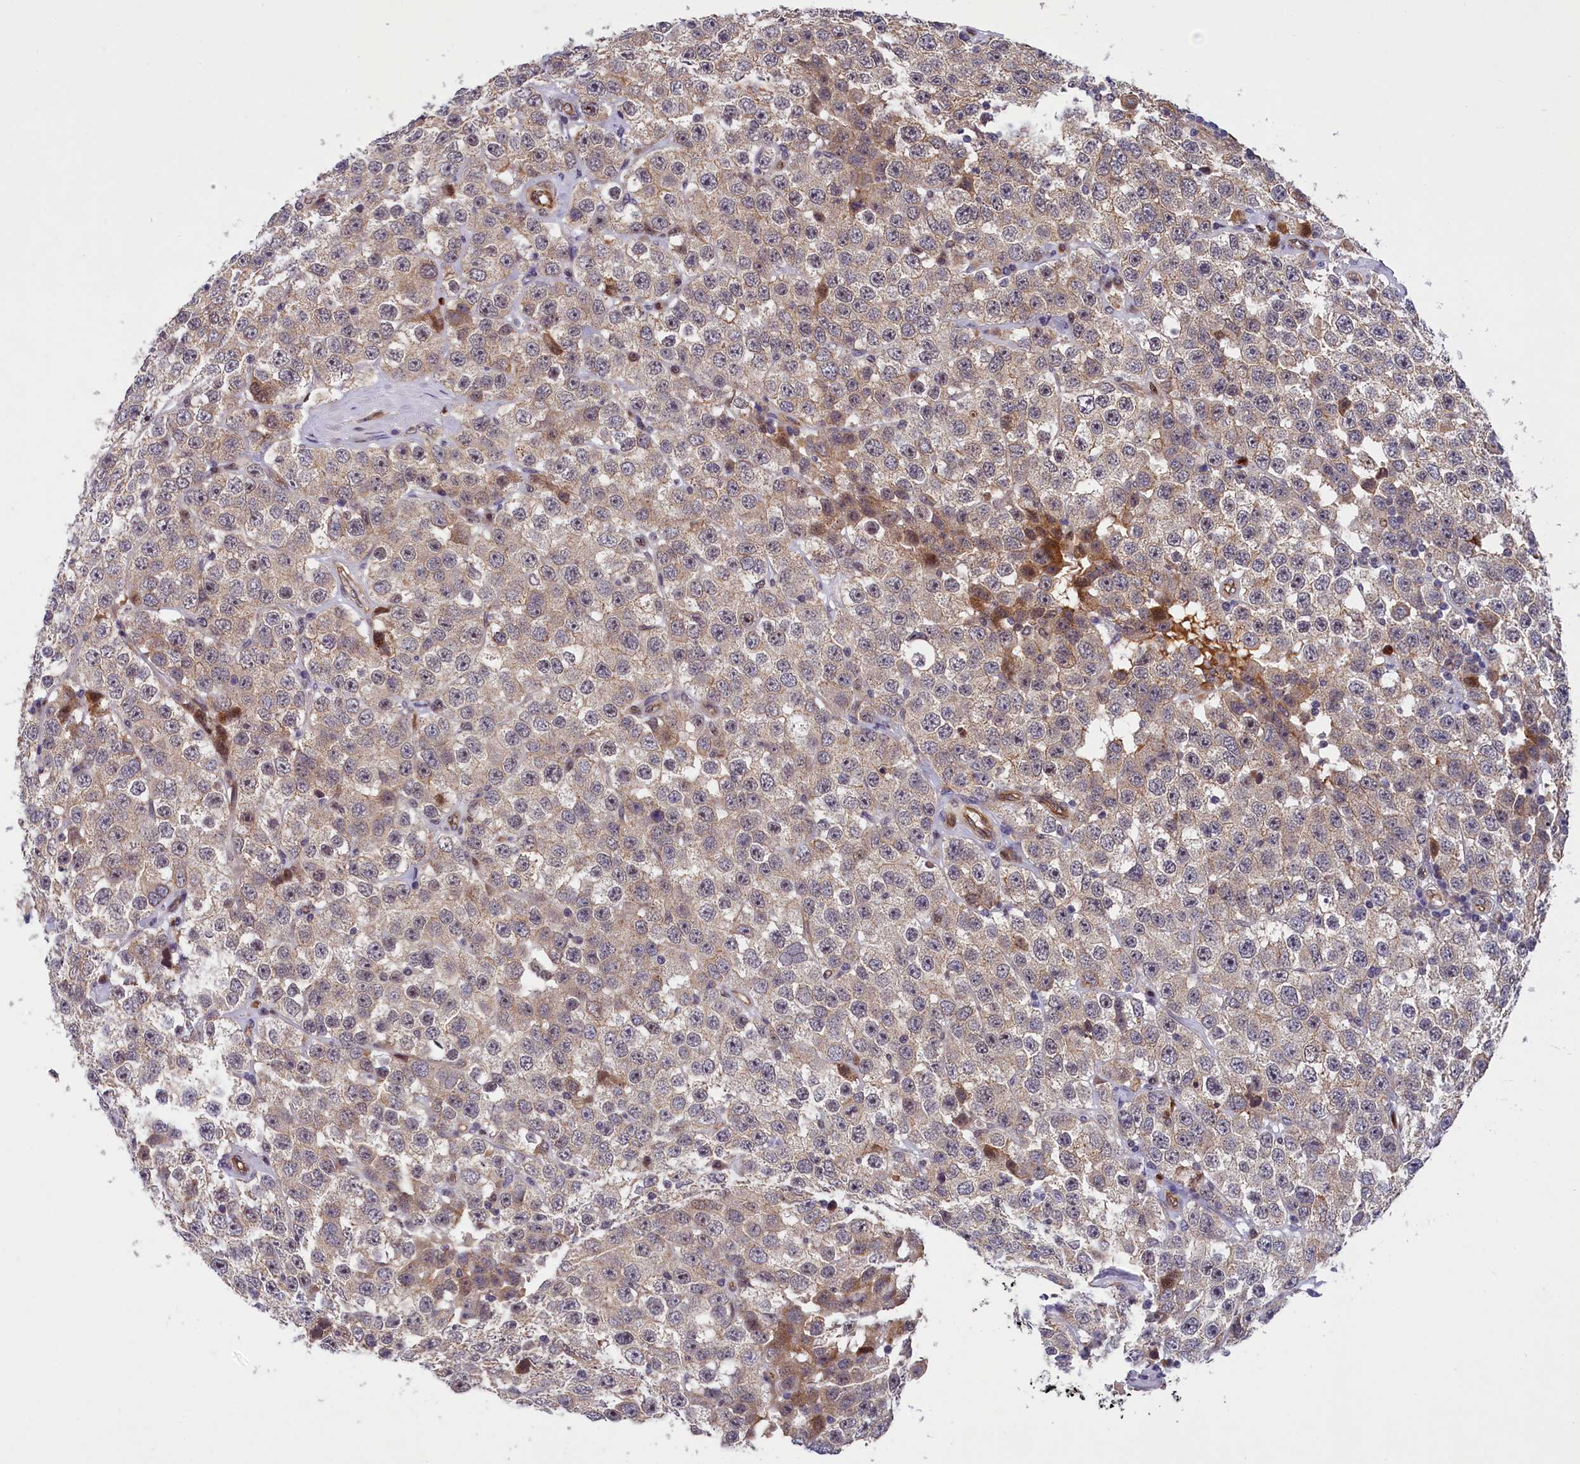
{"staining": {"intensity": "weak", "quantity": "25%-75%", "location": "cytoplasmic/membranous,nuclear"}, "tissue": "testis cancer", "cell_type": "Tumor cells", "image_type": "cancer", "snomed": [{"axis": "morphology", "description": "Seminoma, NOS"}, {"axis": "topography", "description": "Testis"}], "caption": "An immunohistochemistry histopathology image of tumor tissue is shown. Protein staining in brown labels weak cytoplasmic/membranous and nuclear positivity in testis cancer within tumor cells.", "gene": "ARL14EP", "patient": {"sex": "male", "age": 28}}